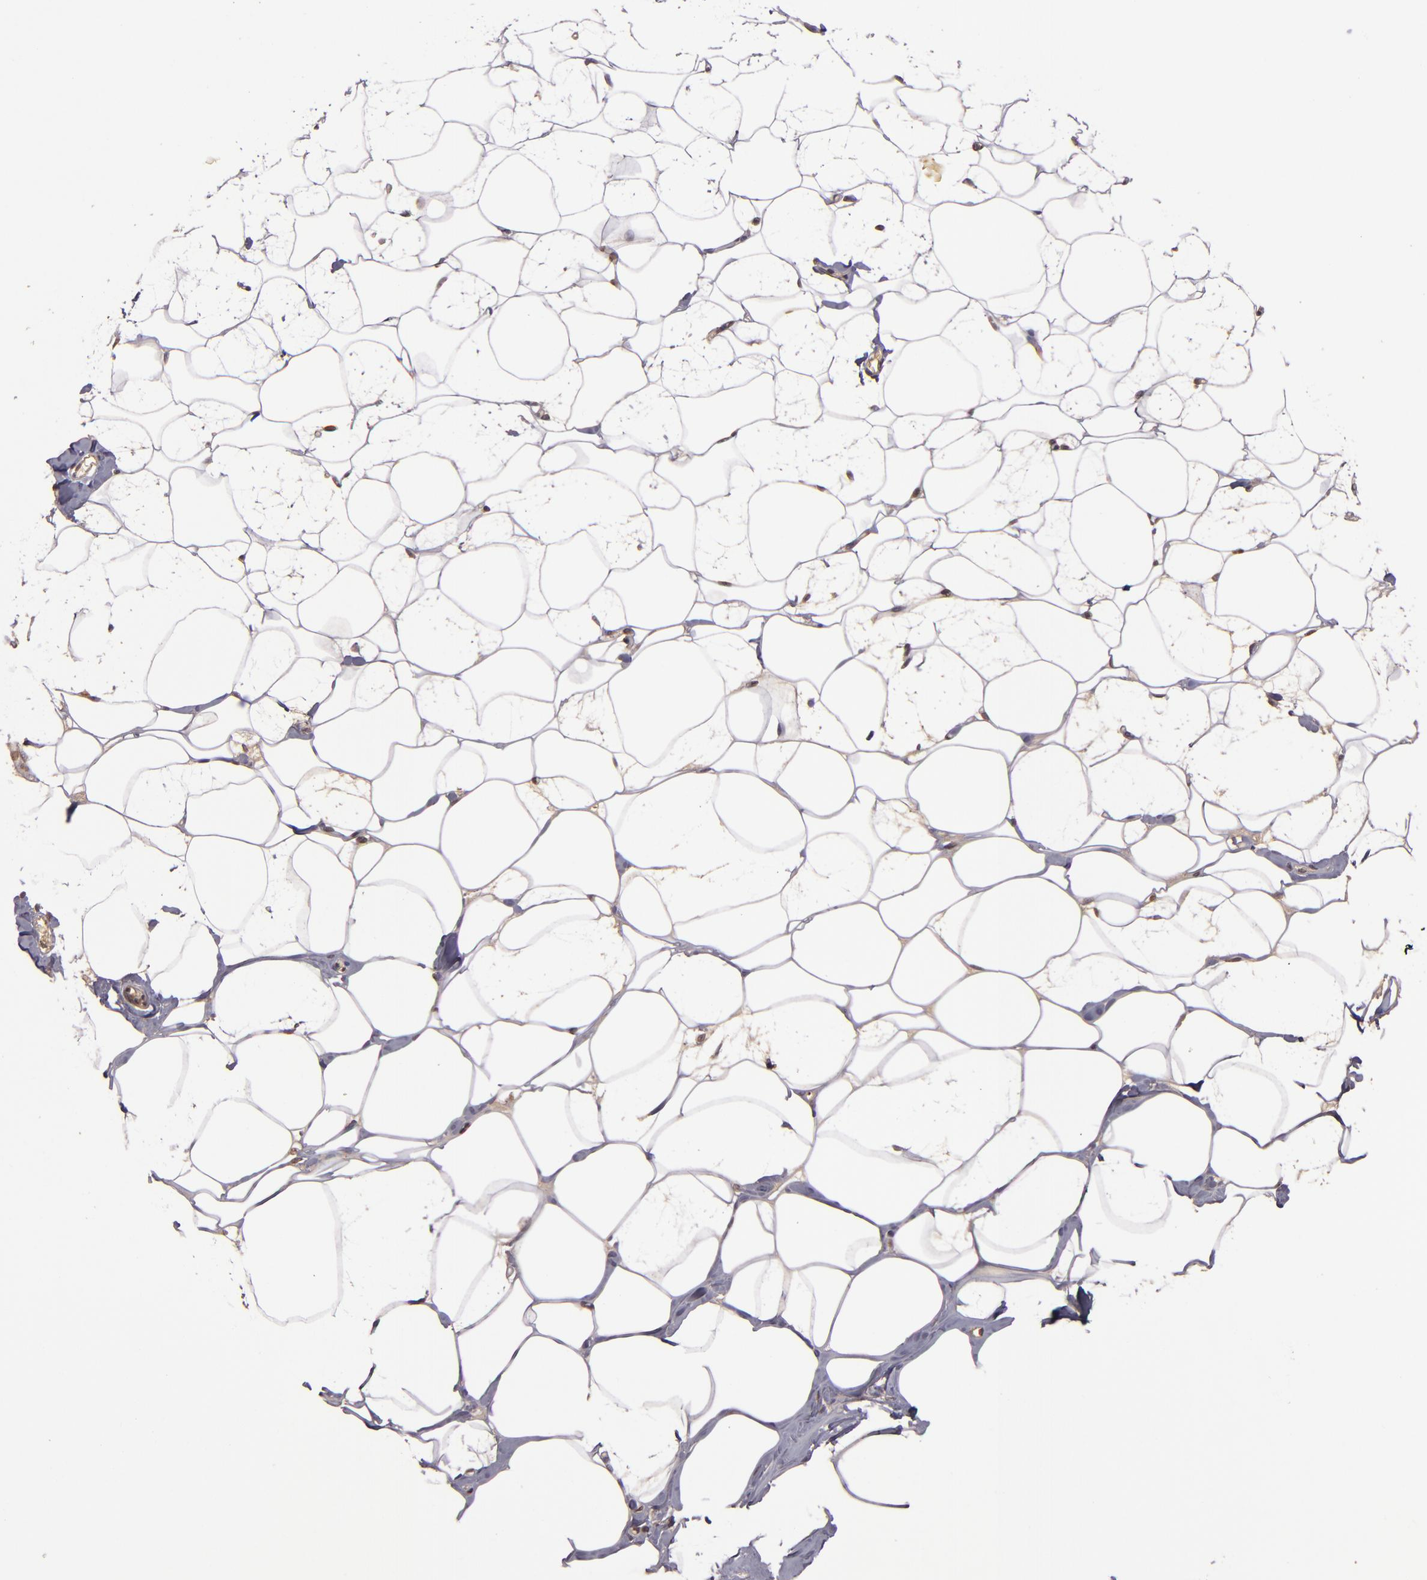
{"staining": {"intensity": "weak", "quantity": "25%-75%", "location": "cytoplasmic/membranous"}, "tissue": "breast", "cell_type": "Adipocytes", "image_type": "normal", "snomed": [{"axis": "morphology", "description": "Normal tissue, NOS"}, {"axis": "morphology", "description": "Fibrosis, NOS"}, {"axis": "topography", "description": "Breast"}], "caption": "Immunohistochemical staining of benign breast displays 25%-75% levels of weak cytoplasmic/membranous protein expression in approximately 25%-75% of adipocytes.", "gene": "ABL1", "patient": {"sex": "female", "age": 39}}